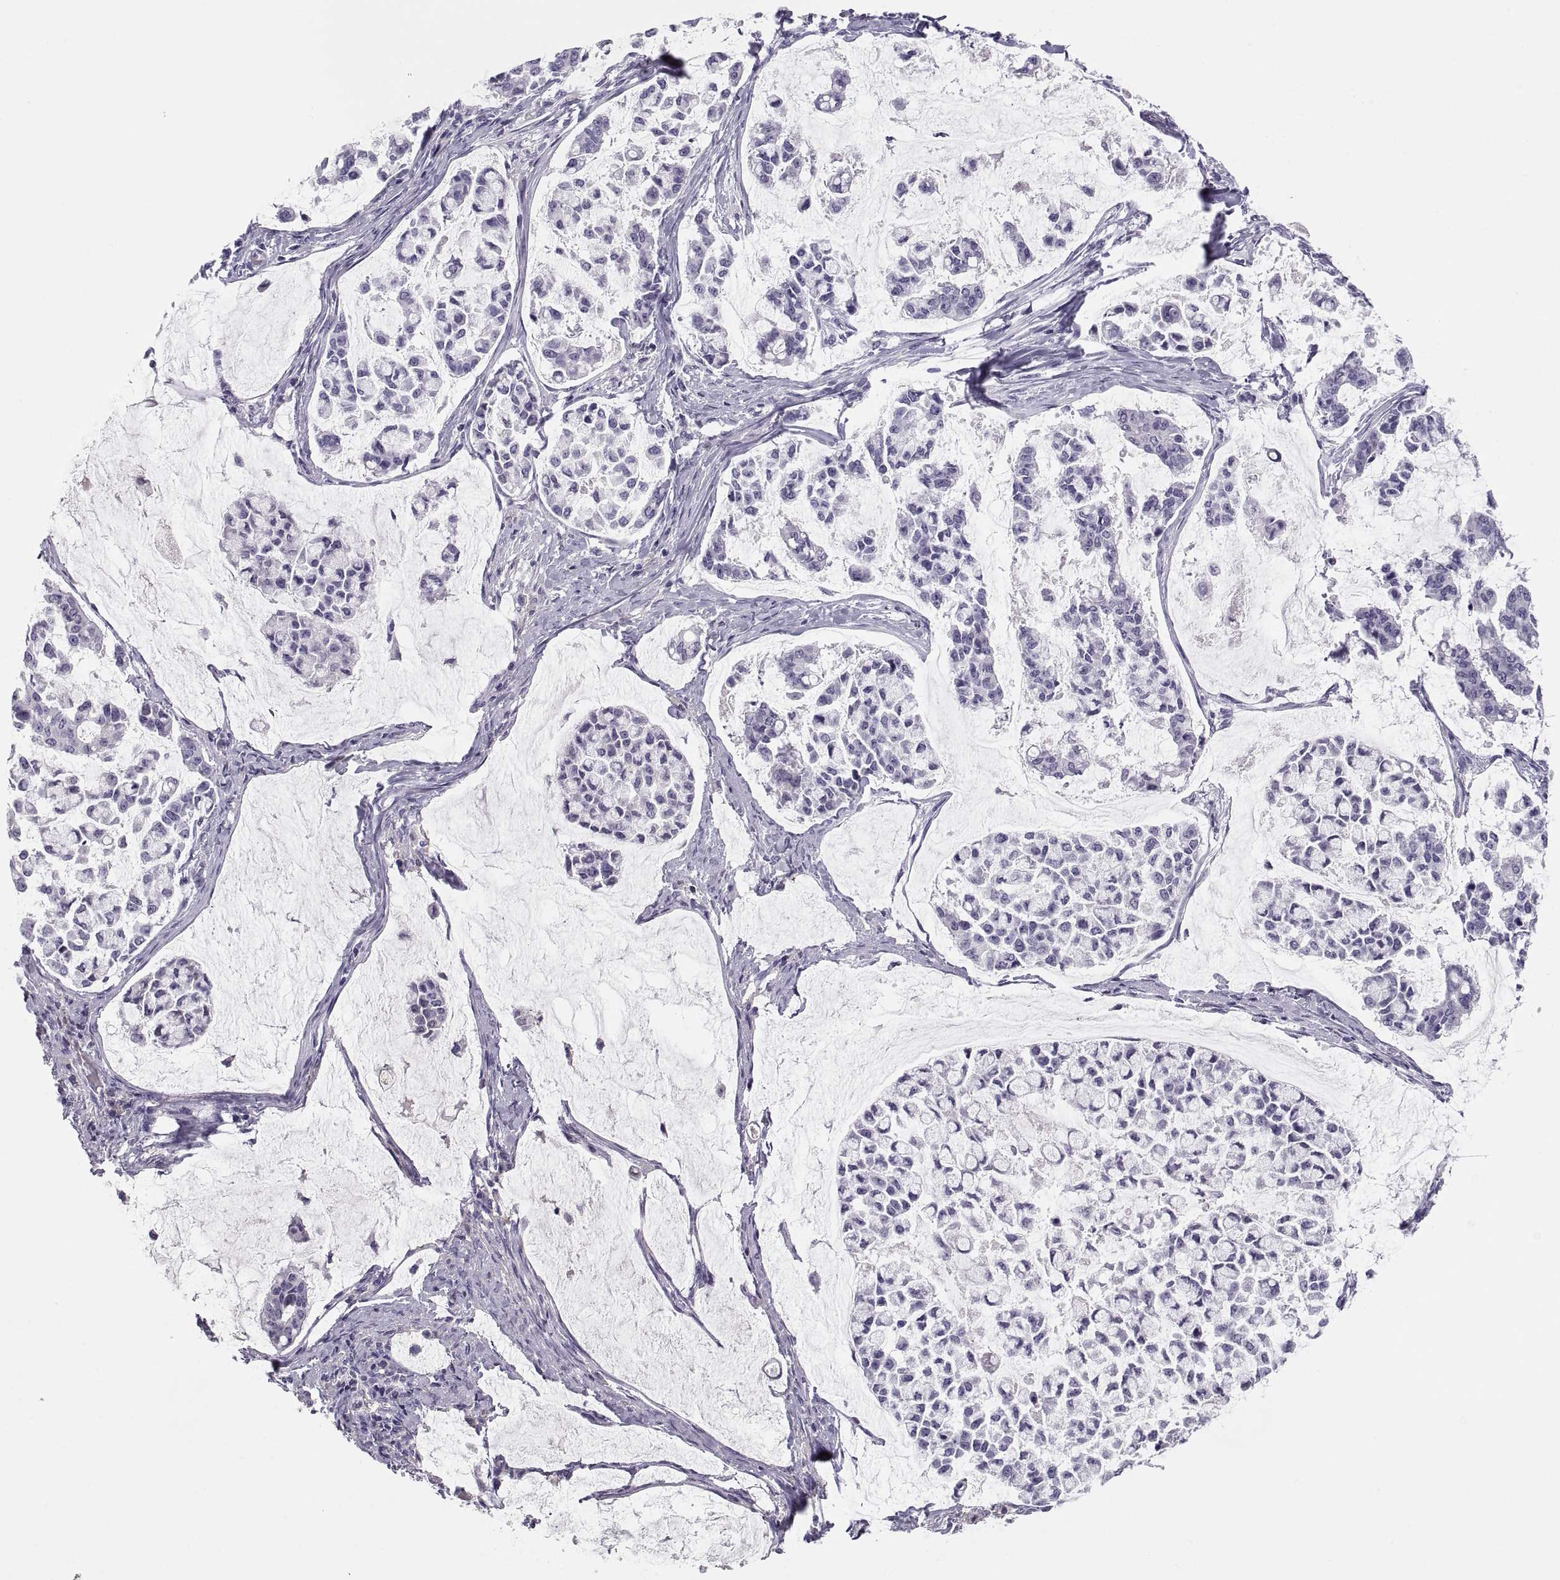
{"staining": {"intensity": "negative", "quantity": "none", "location": "none"}, "tissue": "stomach cancer", "cell_type": "Tumor cells", "image_type": "cancer", "snomed": [{"axis": "morphology", "description": "Adenocarcinoma, NOS"}, {"axis": "topography", "description": "Stomach"}], "caption": "This histopathology image is of adenocarcinoma (stomach) stained with immunohistochemistry (IHC) to label a protein in brown with the nuclei are counter-stained blue. There is no staining in tumor cells.", "gene": "MAGEB2", "patient": {"sex": "male", "age": 82}}